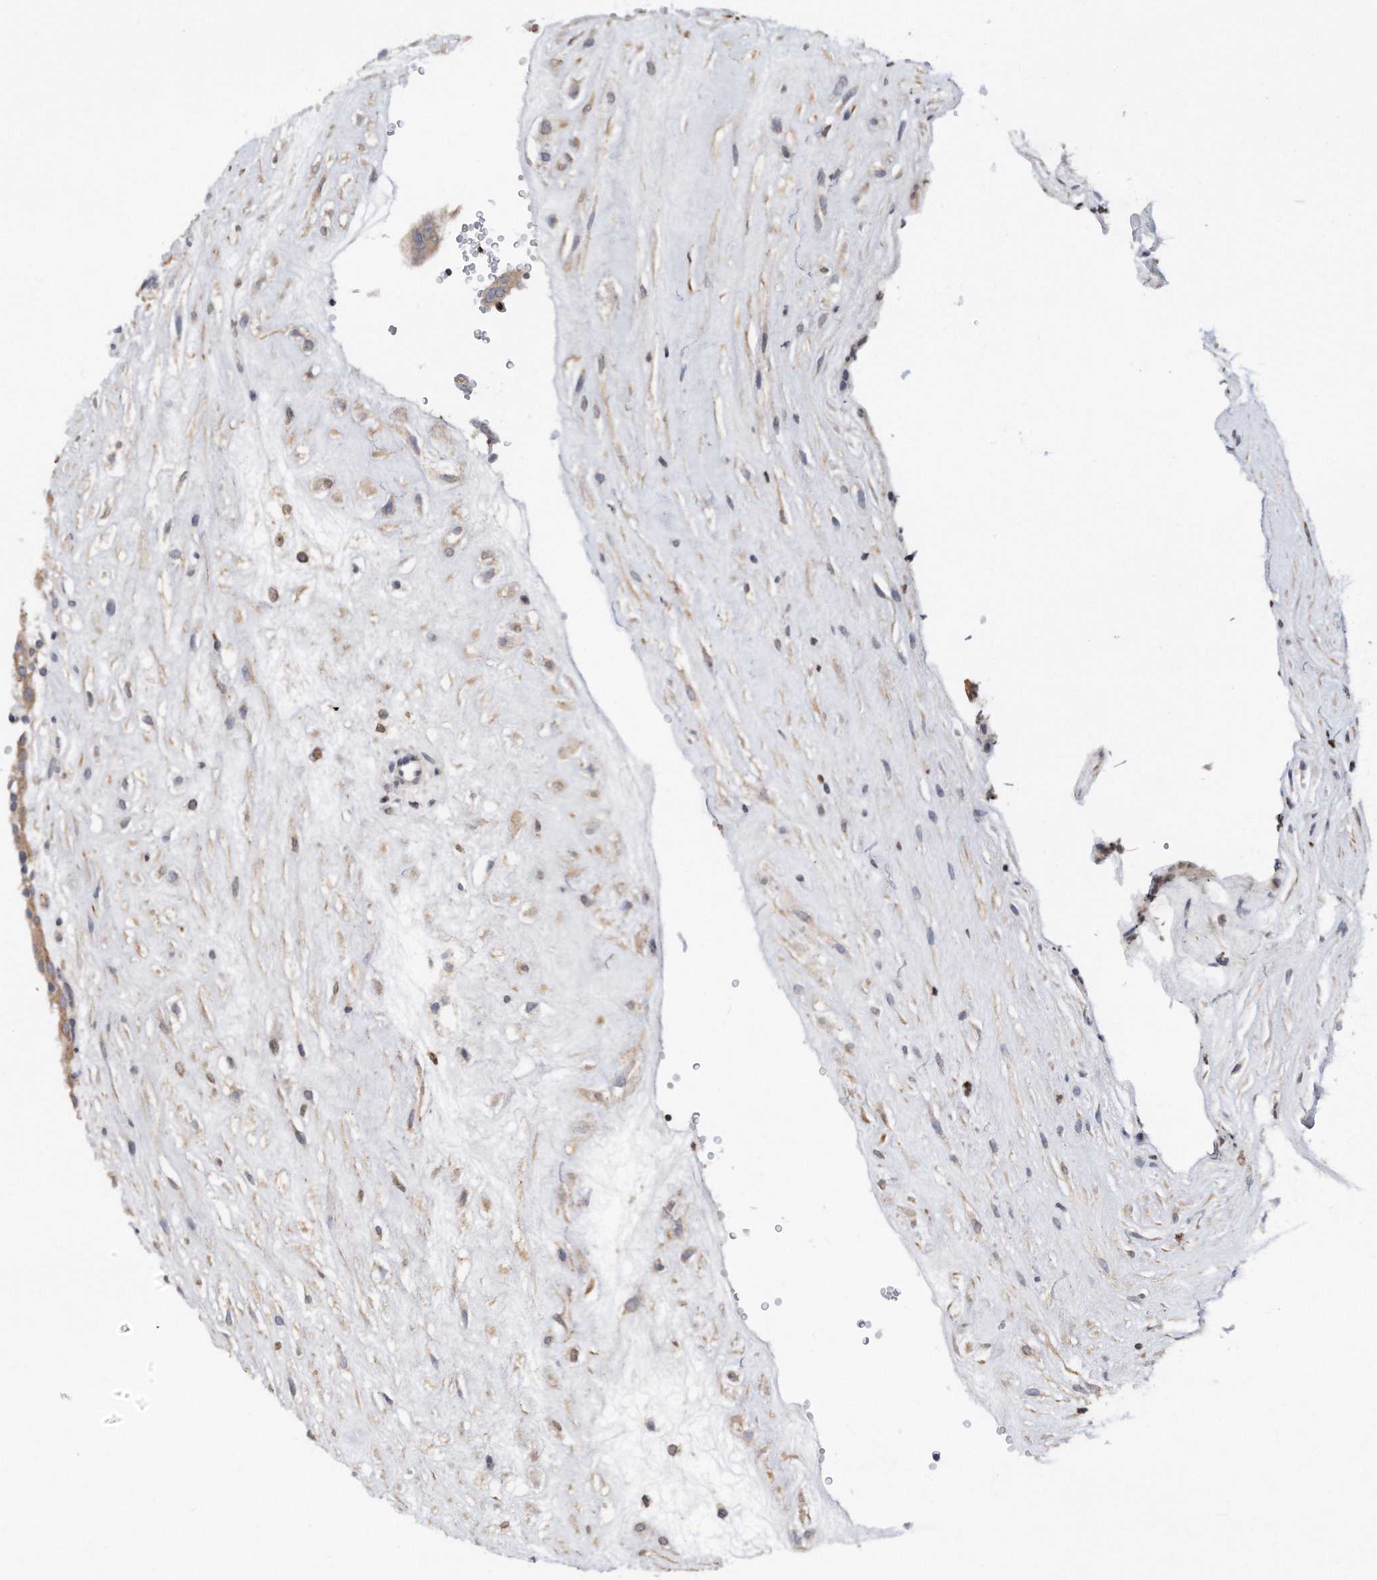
{"staining": {"intensity": "negative", "quantity": "none", "location": "none"}, "tissue": "placenta", "cell_type": "Decidual cells", "image_type": "normal", "snomed": [{"axis": "morphology", "description": "Normal tissue, NOS"}, {"axis": "topography", "description": "Placenta"}], "caption": "Immunohistochemical staining of normal placenta exhibits no significant positivity in decidual cells.", "gene": "CDH12", "patient": {"sex": "female", "age": 18}}